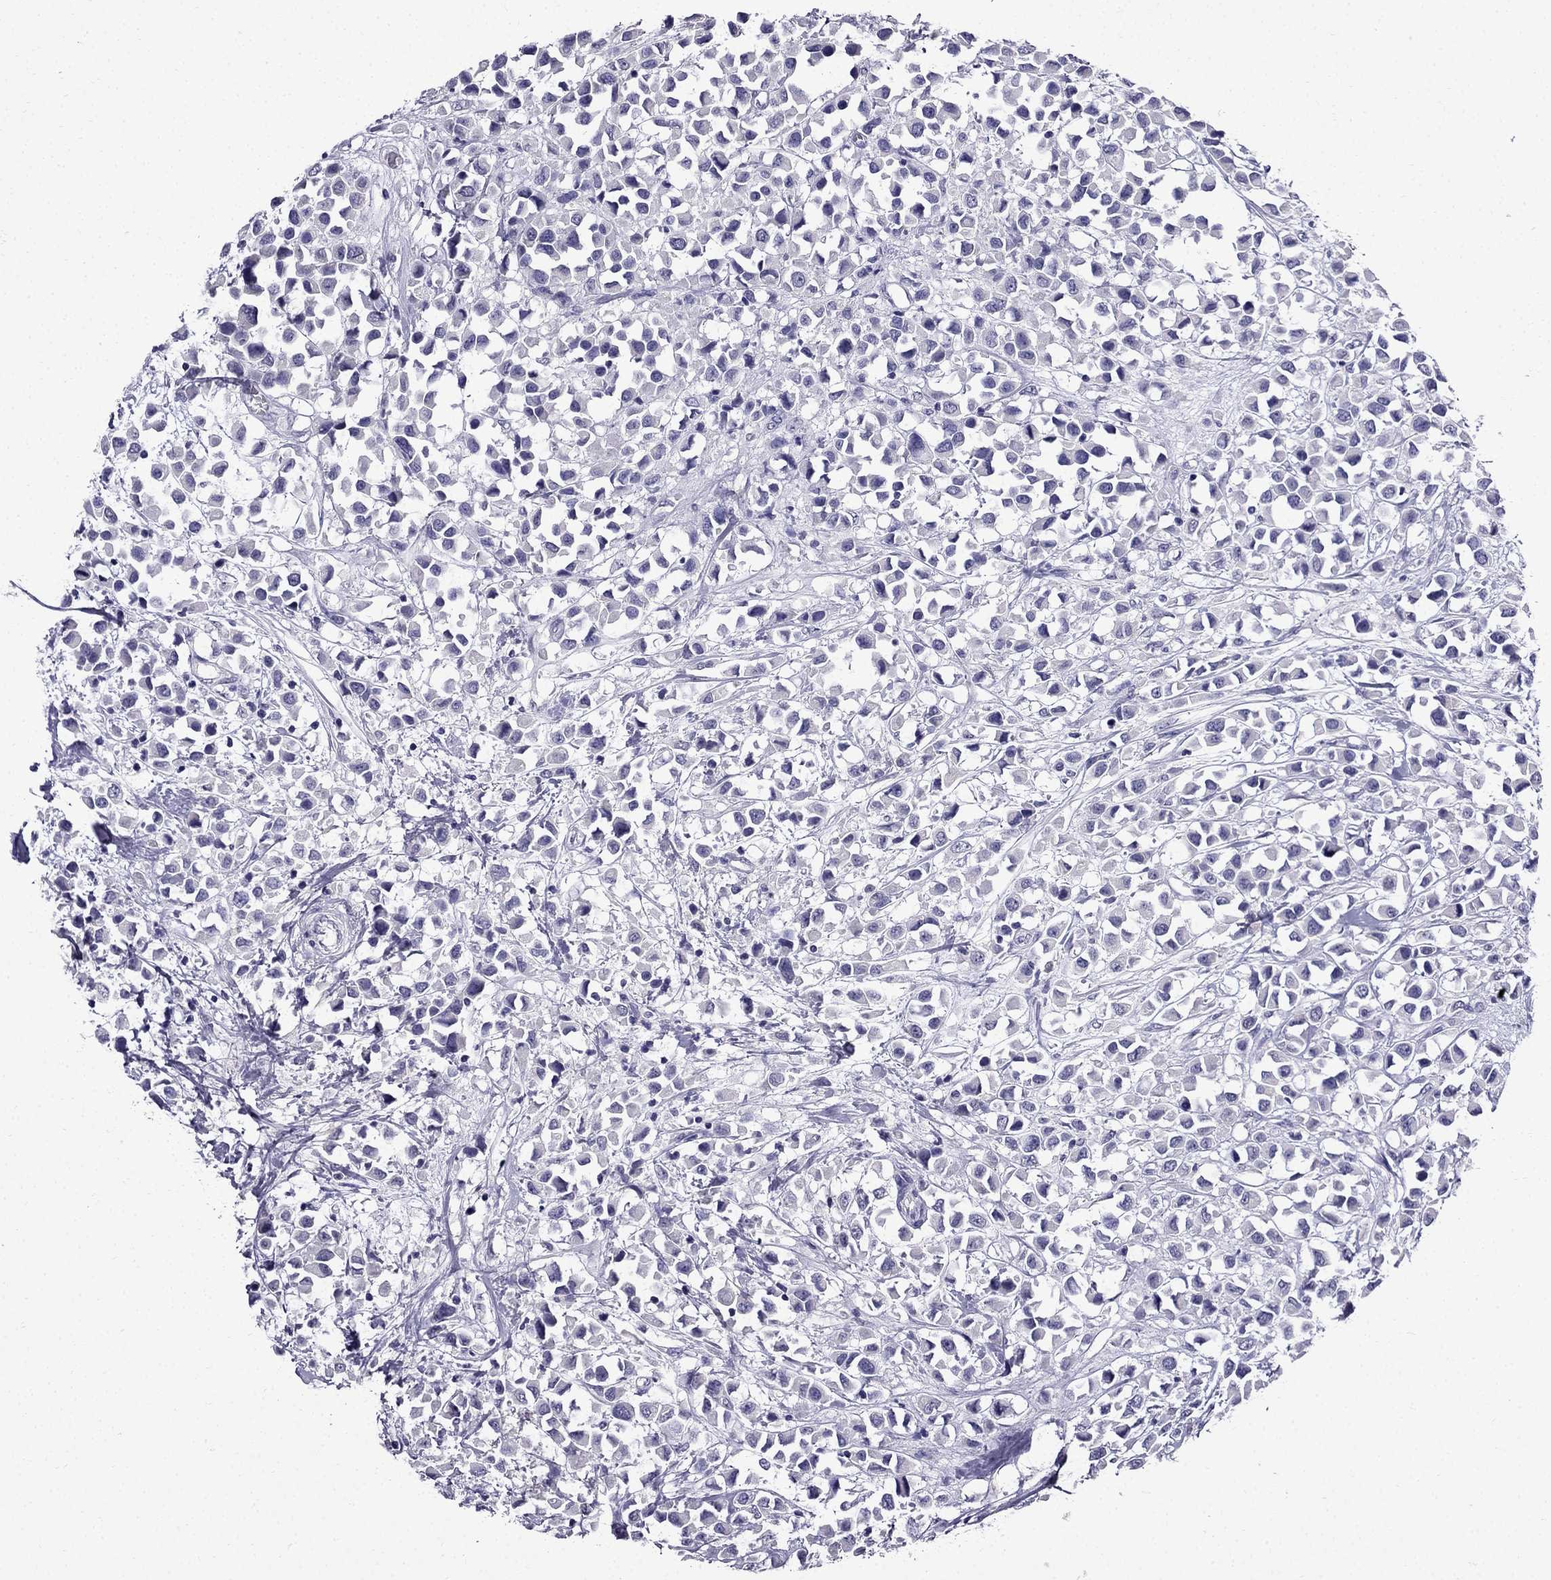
{"staining": {"intensity": "negative", "quantity": "none", "location": "none"}, "tissue": "breast cancer", "cell_type": "Tumor cells", "image_type": "cancer", "snomed": [{"axis": "morphology", "description": "Duct carcinoma"}, {"axis": "topography", "description": "Breast"}], "caption": "A high-resolution micrograph shows immunohistochemistry staining of infiltrating ductal carcinoma (breast), which displays no significant staining in tumor cells. (DAB (3,3'-diaminobenzidine) immunohistochemistry visualized using brightfield microscopy, high magnification).", "gene": "DNAH17", "patient": {"sex": "female", "age": 61}}